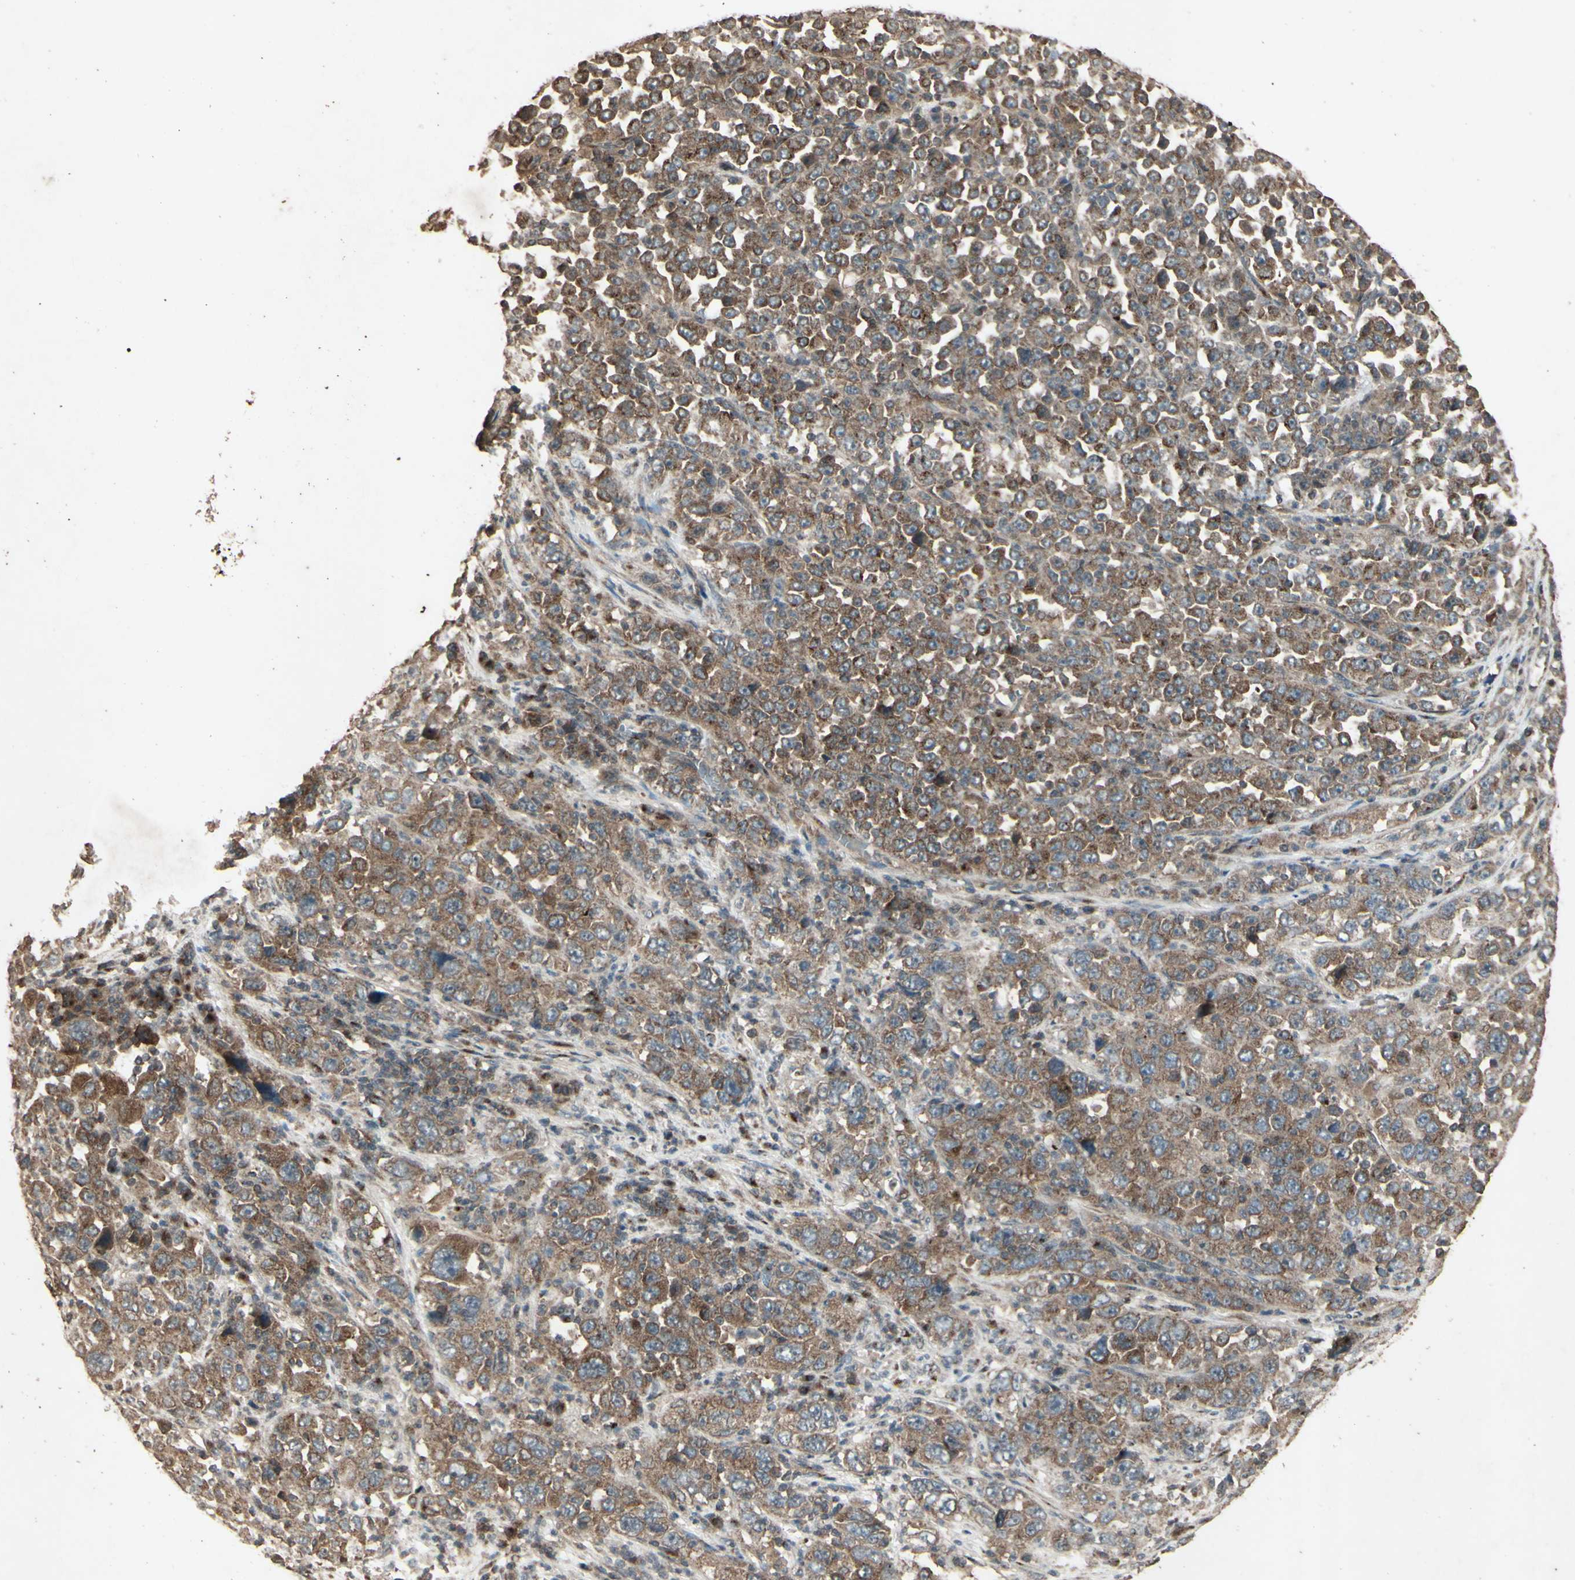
{"staining": {"intensity": "moderate", "quantity": ">75%", "location": "cytoplasmic/membranous"}, "tissue": "stomach cancer", "cell_type": "Tumor cells", "image_type": "cancer", "snomed": [{"axis": "morphology", "description": "Normal tissue, NOS"}, {"axis": "morphology", "description": "Adenocarcinoma, NOS"}, {"axis": "topography", "description": "Stomach, upper"}, {"axis": "topography", "description": "Stomach"}], "caption": "Human stomach cancer stained with a brown dye displays moderate cytoplasmic/membranous positive expression in approximately >75% of tumor cells.", "gene": "AP1G1", "patient": {"sex": "male", "age": 59}}